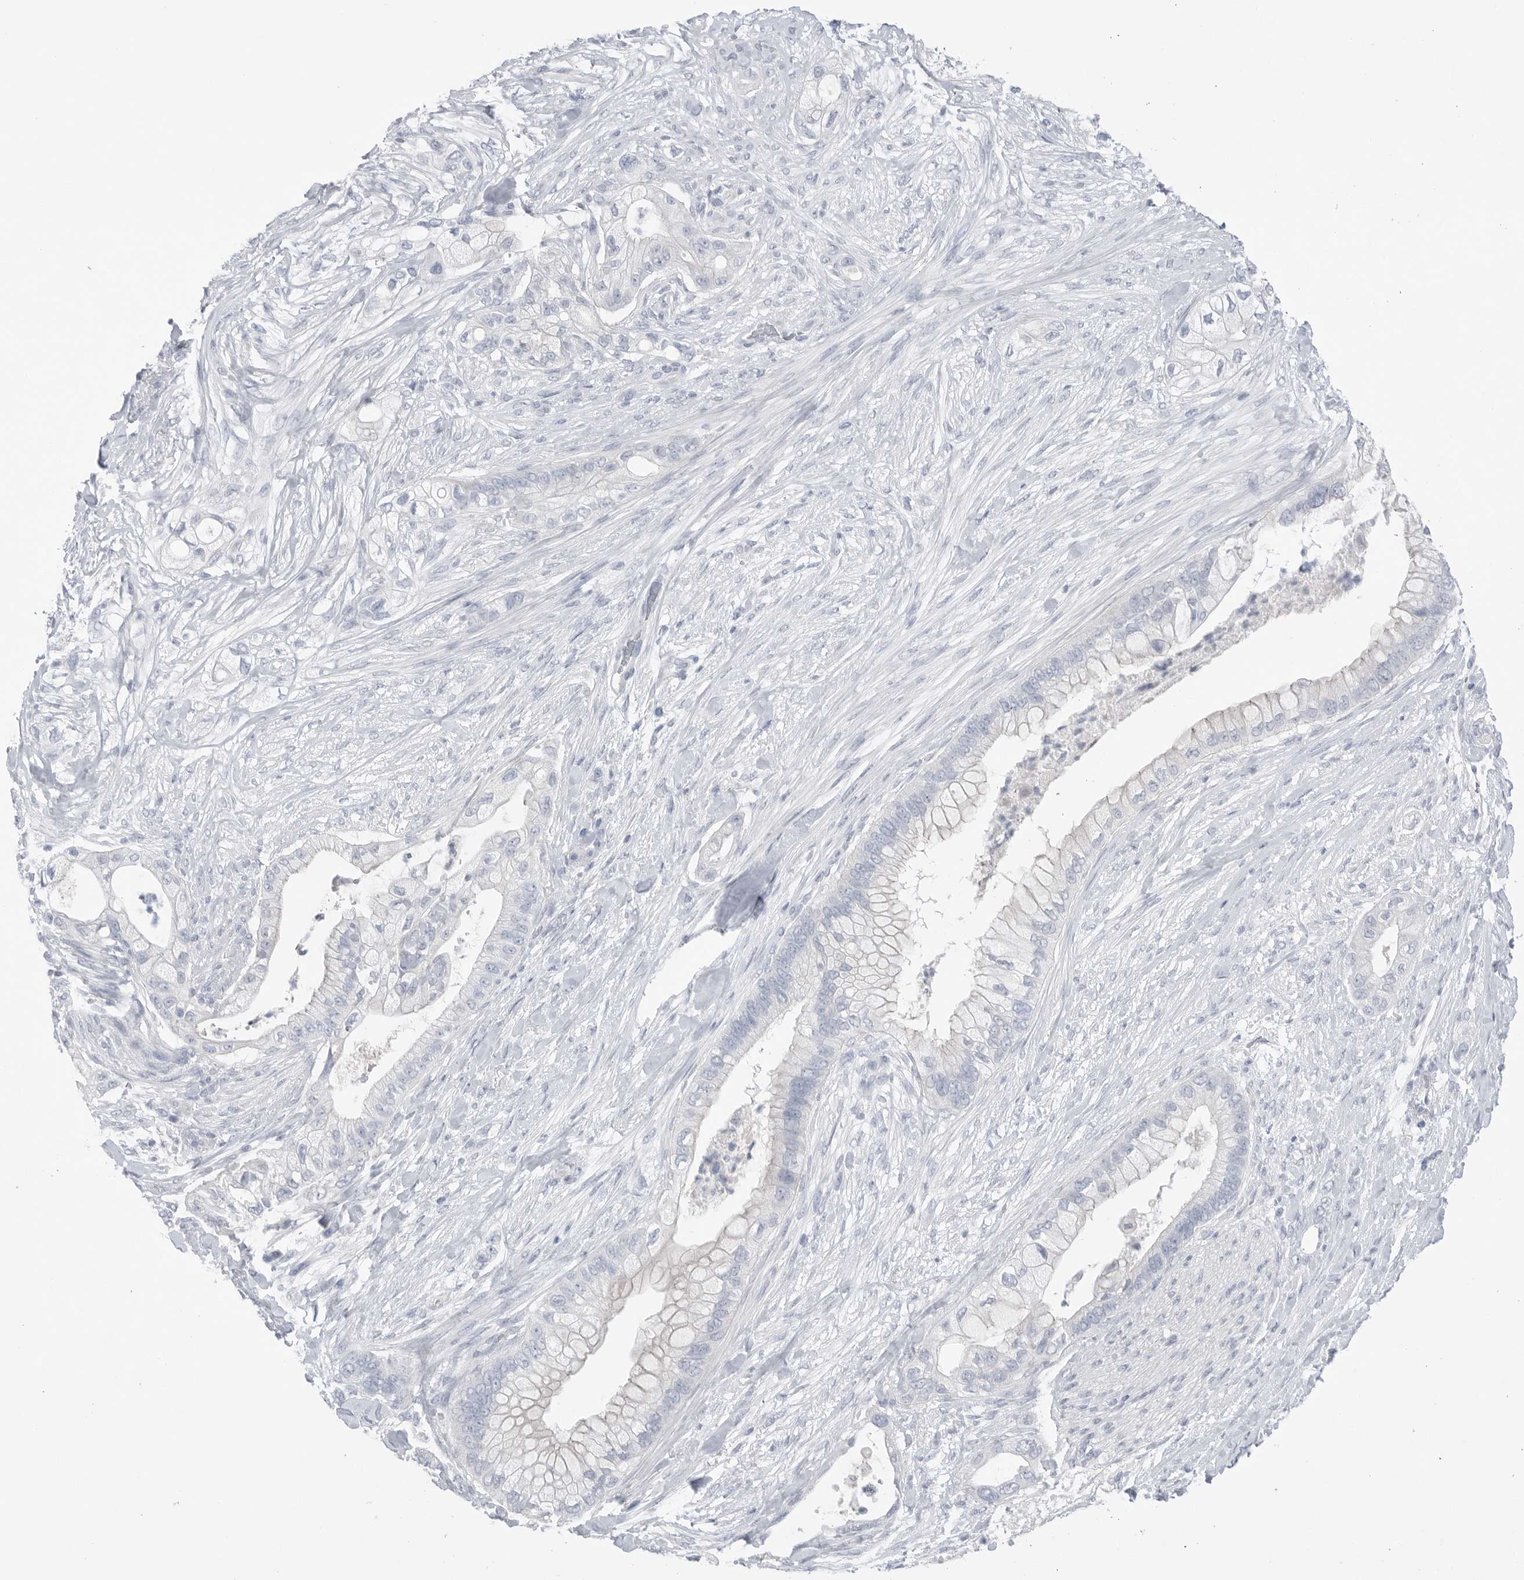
{"staining": {"intensity": "negative", "quantity": "none", "location": "none"}, "tissue": "pancreatic cancer", "cell_type": "Tumor cells", "image_type": "cancer", "snomed": [{"axis": "morphology", "description": "Adenocarcinoma, NOS"}, {"axis": "topography", "description": "Pancreas"}], "caption": "DAB immunohistochemical staining of pancreatic cancer (adenocarcinoma) displays no significant positivity in tumor cells.", "gene": "ABHD12", "patient": {"sex": "male", "age": 53}}